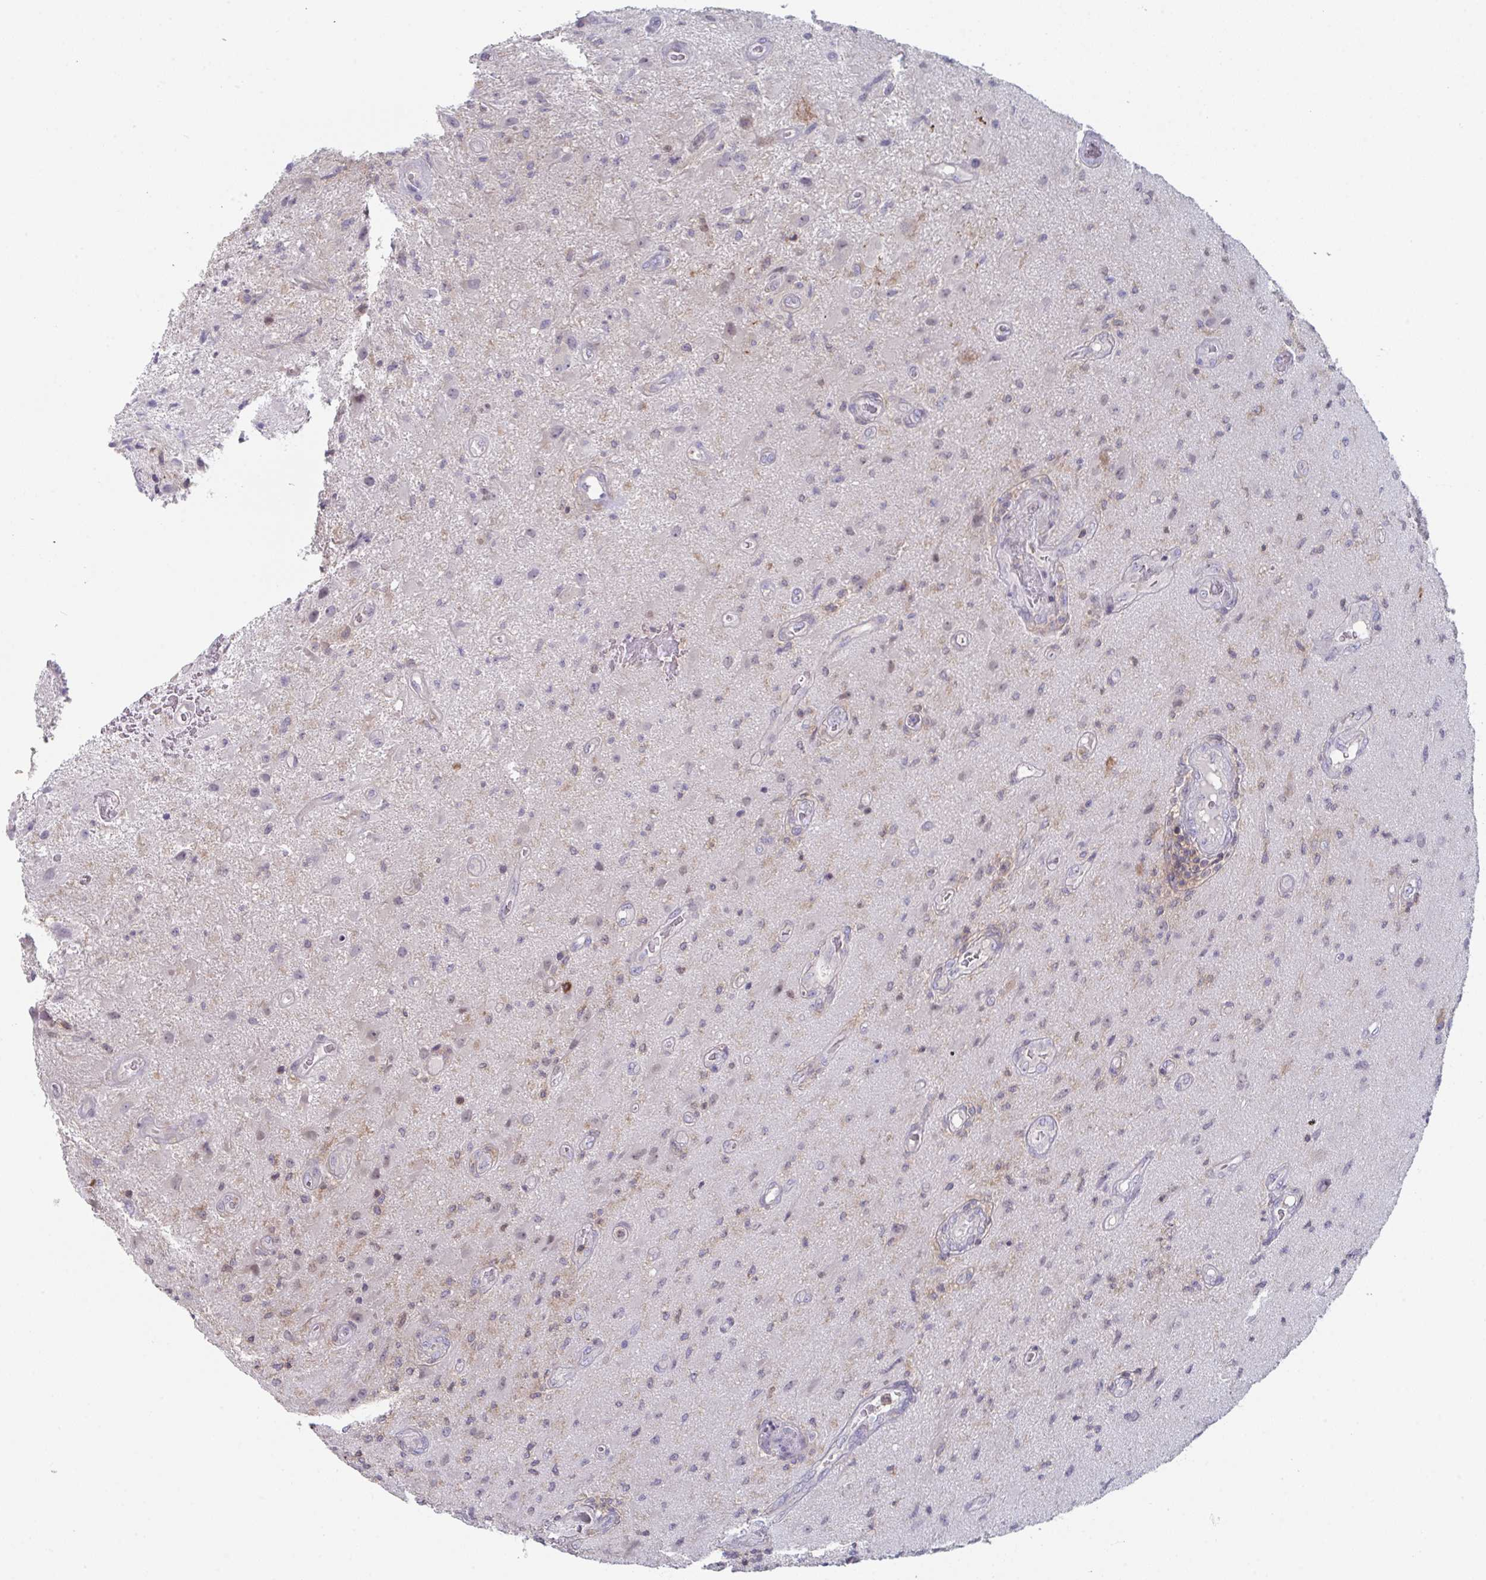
{"staining": {"intensity": "negative", "quantity": "none", "location": "none"}, "tissue": "glioma", "cell_type": "Tumor cells", "image_type": "cancer", "snomed": [{"axis": "morphology", "description": "Glioma, malignant, High grade"}, {"axis": "topography", "description": "Brain"}], "caption": "High power microscopy micrograph of an IHC photomicrograph of high-grade glioma (malignant), revealing no significant staining in tumor cells. The staining was performed using DAB to visualize the protein expression in brown, while the nuclei were stained in blue with hematoxylin (Magnification: 20x).", "gene": "DISP2", "patient": {"sex": "male", "age": 67}}